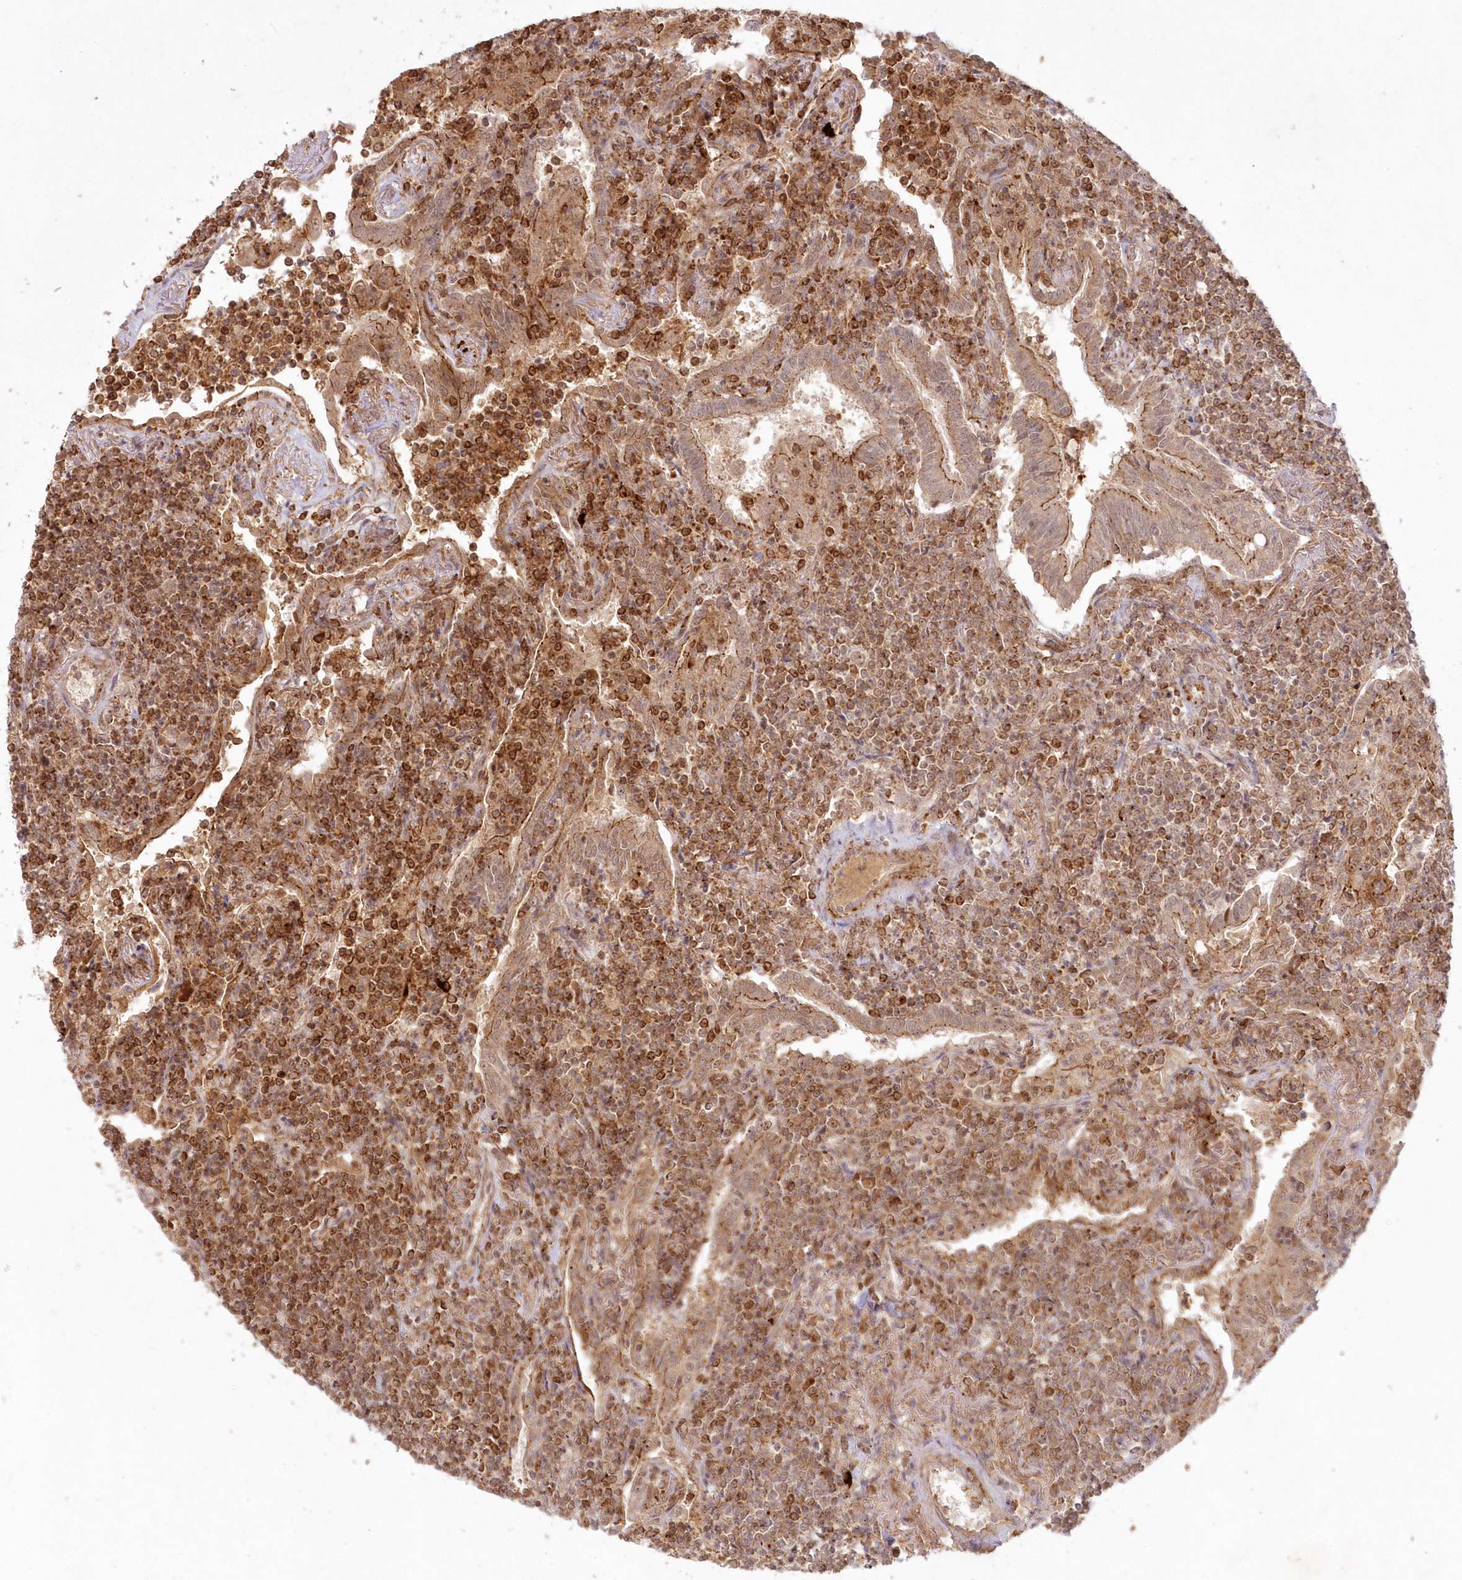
{"staining": {"intensity": "strong", "quantity": ">75%", "location": "cytoplasmic/membranous"}, "tissue": "lymphoma", "cell_type": "Tumor cells", "image_type": "cancer", "snomed": [{"axis": "morphology", "description": "Malignant lymphoma, non-Hodgkin's type, Low grade"}, {"axis": "topography", "description": "Lung"}], "caption": "A brown stain labels strong cytoplasmic/membranous expression of a protein in lymphoma tumor cells.", "gene": "TOGARAM2", "patient": {"sex": "female", "age": 71}}